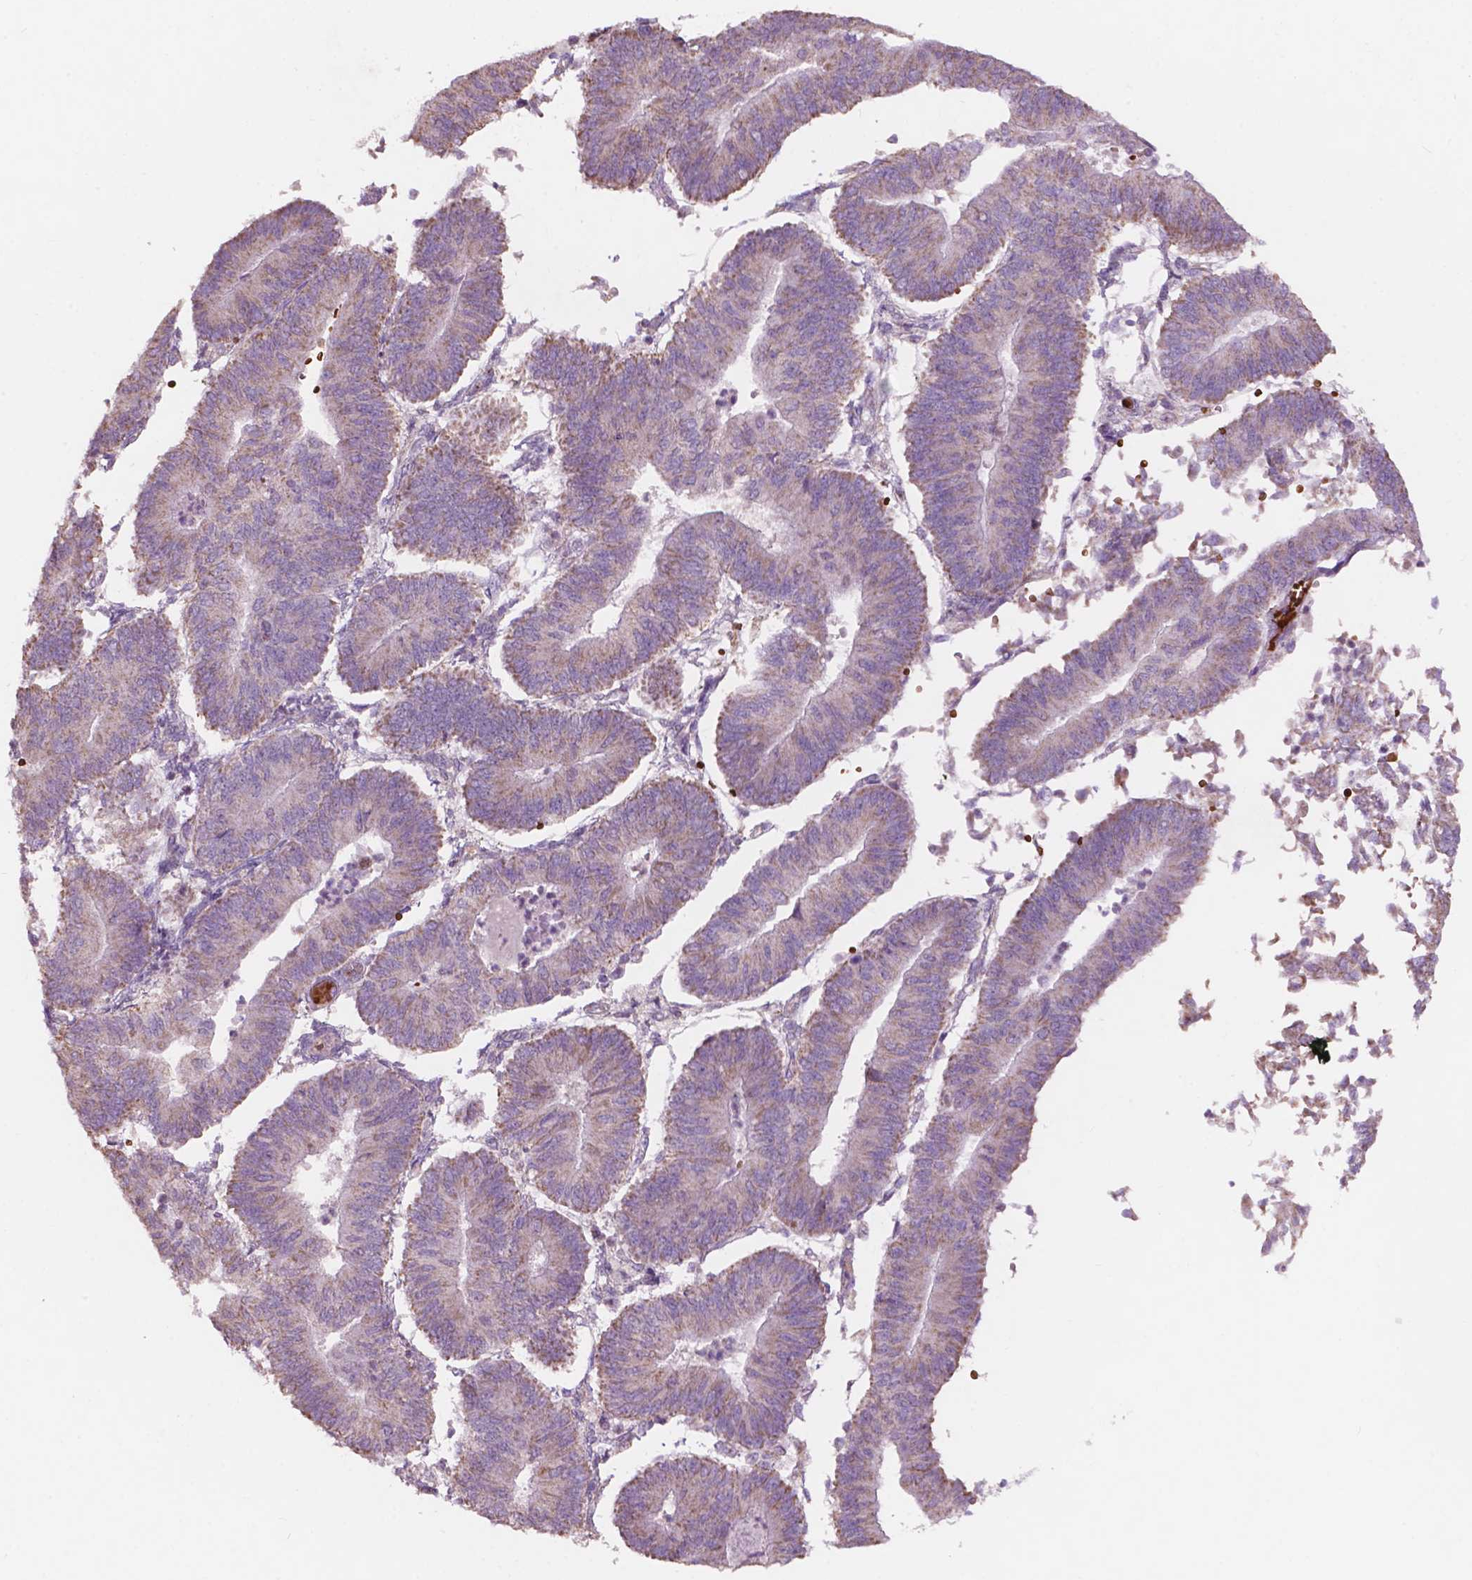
{"staining": {"intensity": "weak", "quantity": "25%-75%", "location": "cytoplasmic/membranous"}, "tissue": "endometrial cancer", "cell_type": "Tumor cells", "image_type": "cancer", "snomed": [{"axis": "morphology", "description": "Adenocarcinoma, NOS"}, {"axis": "topography", "description": "Endometrium"}], "caption": "Endometrial cancer (adenocarcinoma) tissue shows weak cytoplasmic/membranous staining in about 25%-75% of tumor cells, visualized by immunohistochemistry.", "gene": "NDUFS1", "patient": {"sex": "female", "age": 65}}